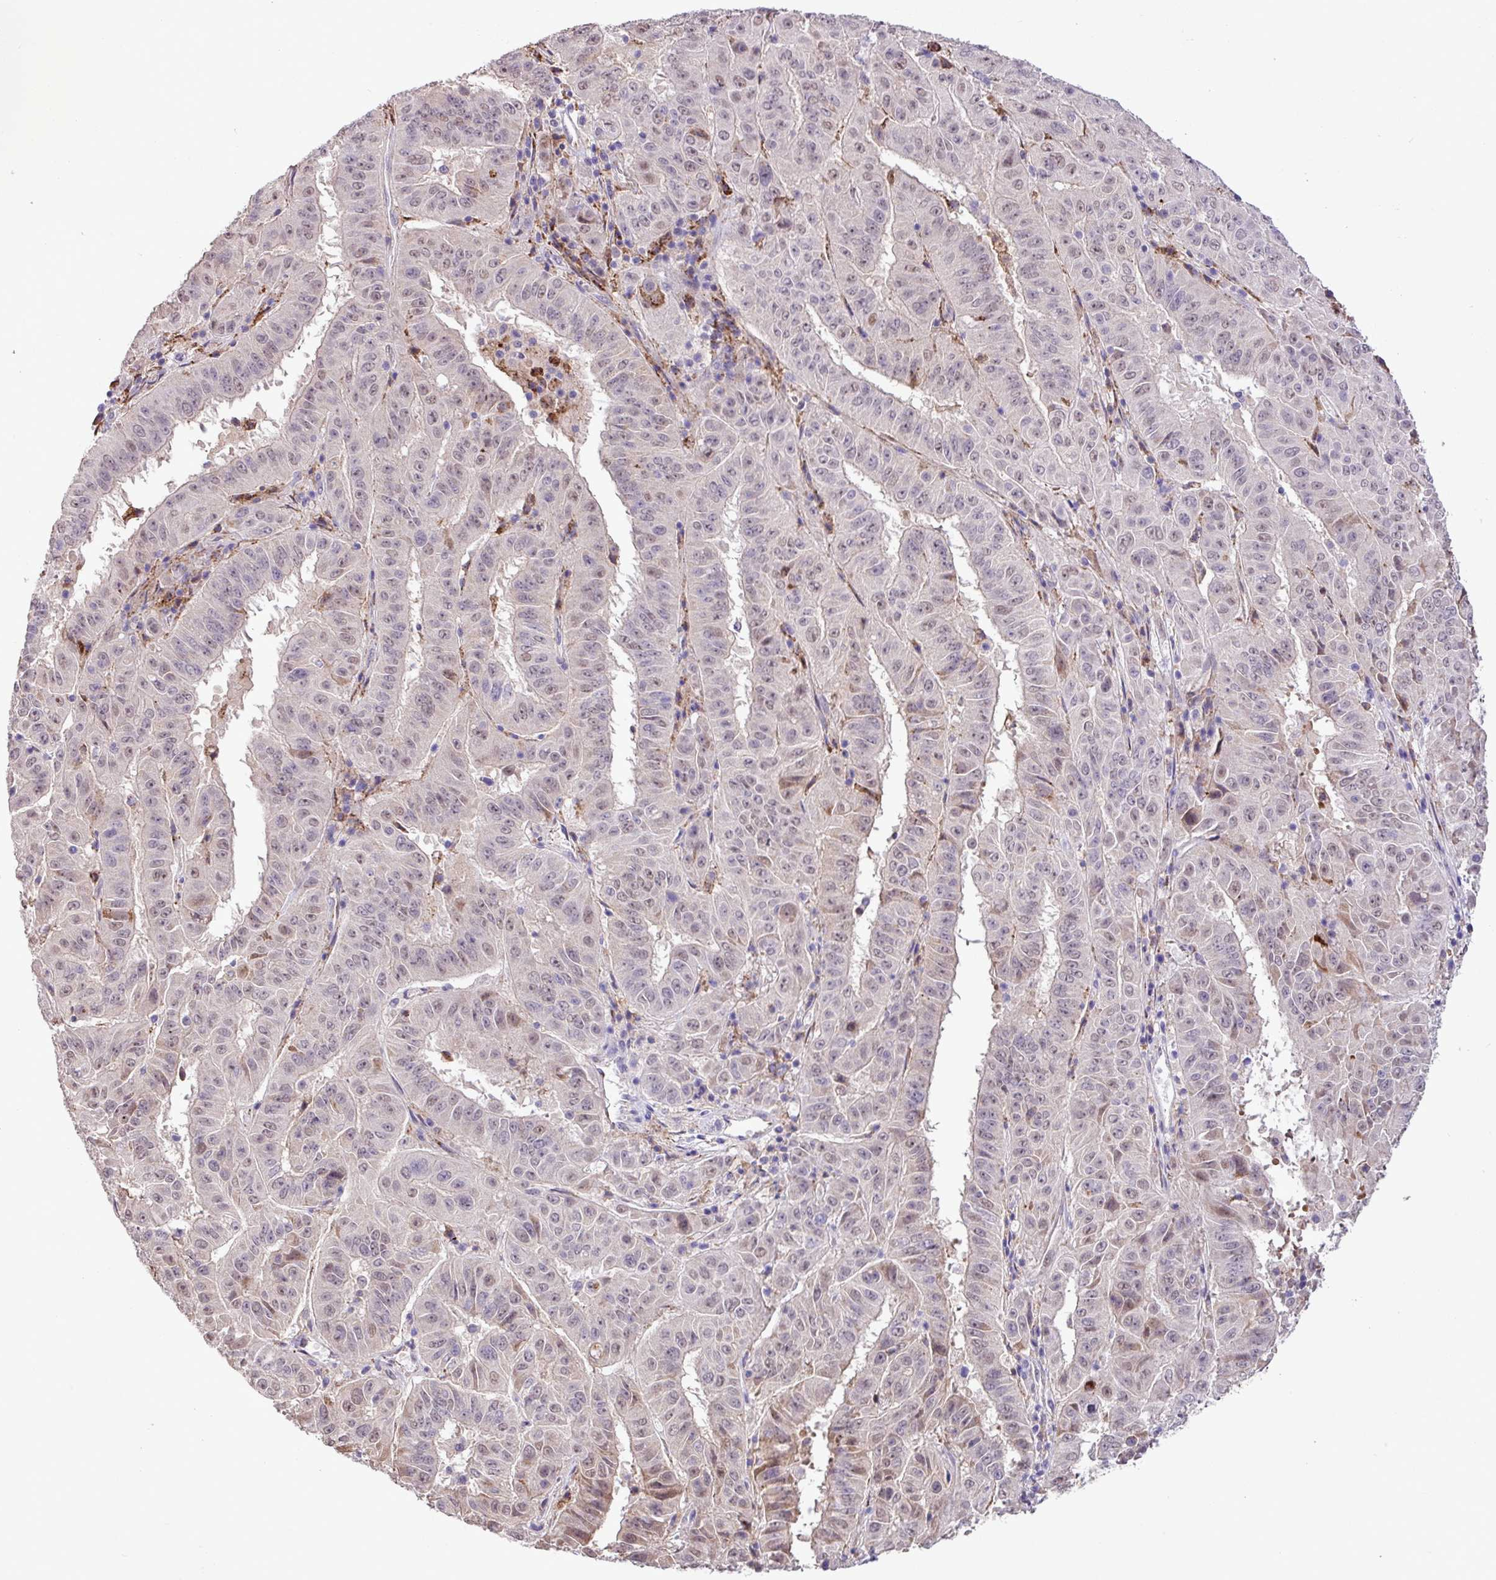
{"staining": {"intensity": "weak", "quantity": "<25%", "location": "cytoplasmic/membranous"}, "tissue": "pancreatic cancer", "cell_type": "Tumor cells", "image_type": "cancer", "snomed": [{"axis": "morphology", "description": "Adenocarcinoma, NOS"}, {"axis": "topography", "description": "Pancreas"}], "caption": "This is an immunohistochemistry (IHC) image of human adenocarcinoma (pancreatic). There is no staining in tumor cells.", "gene": "RPP25L", "patient": {"sex": "male", "age": 63}}